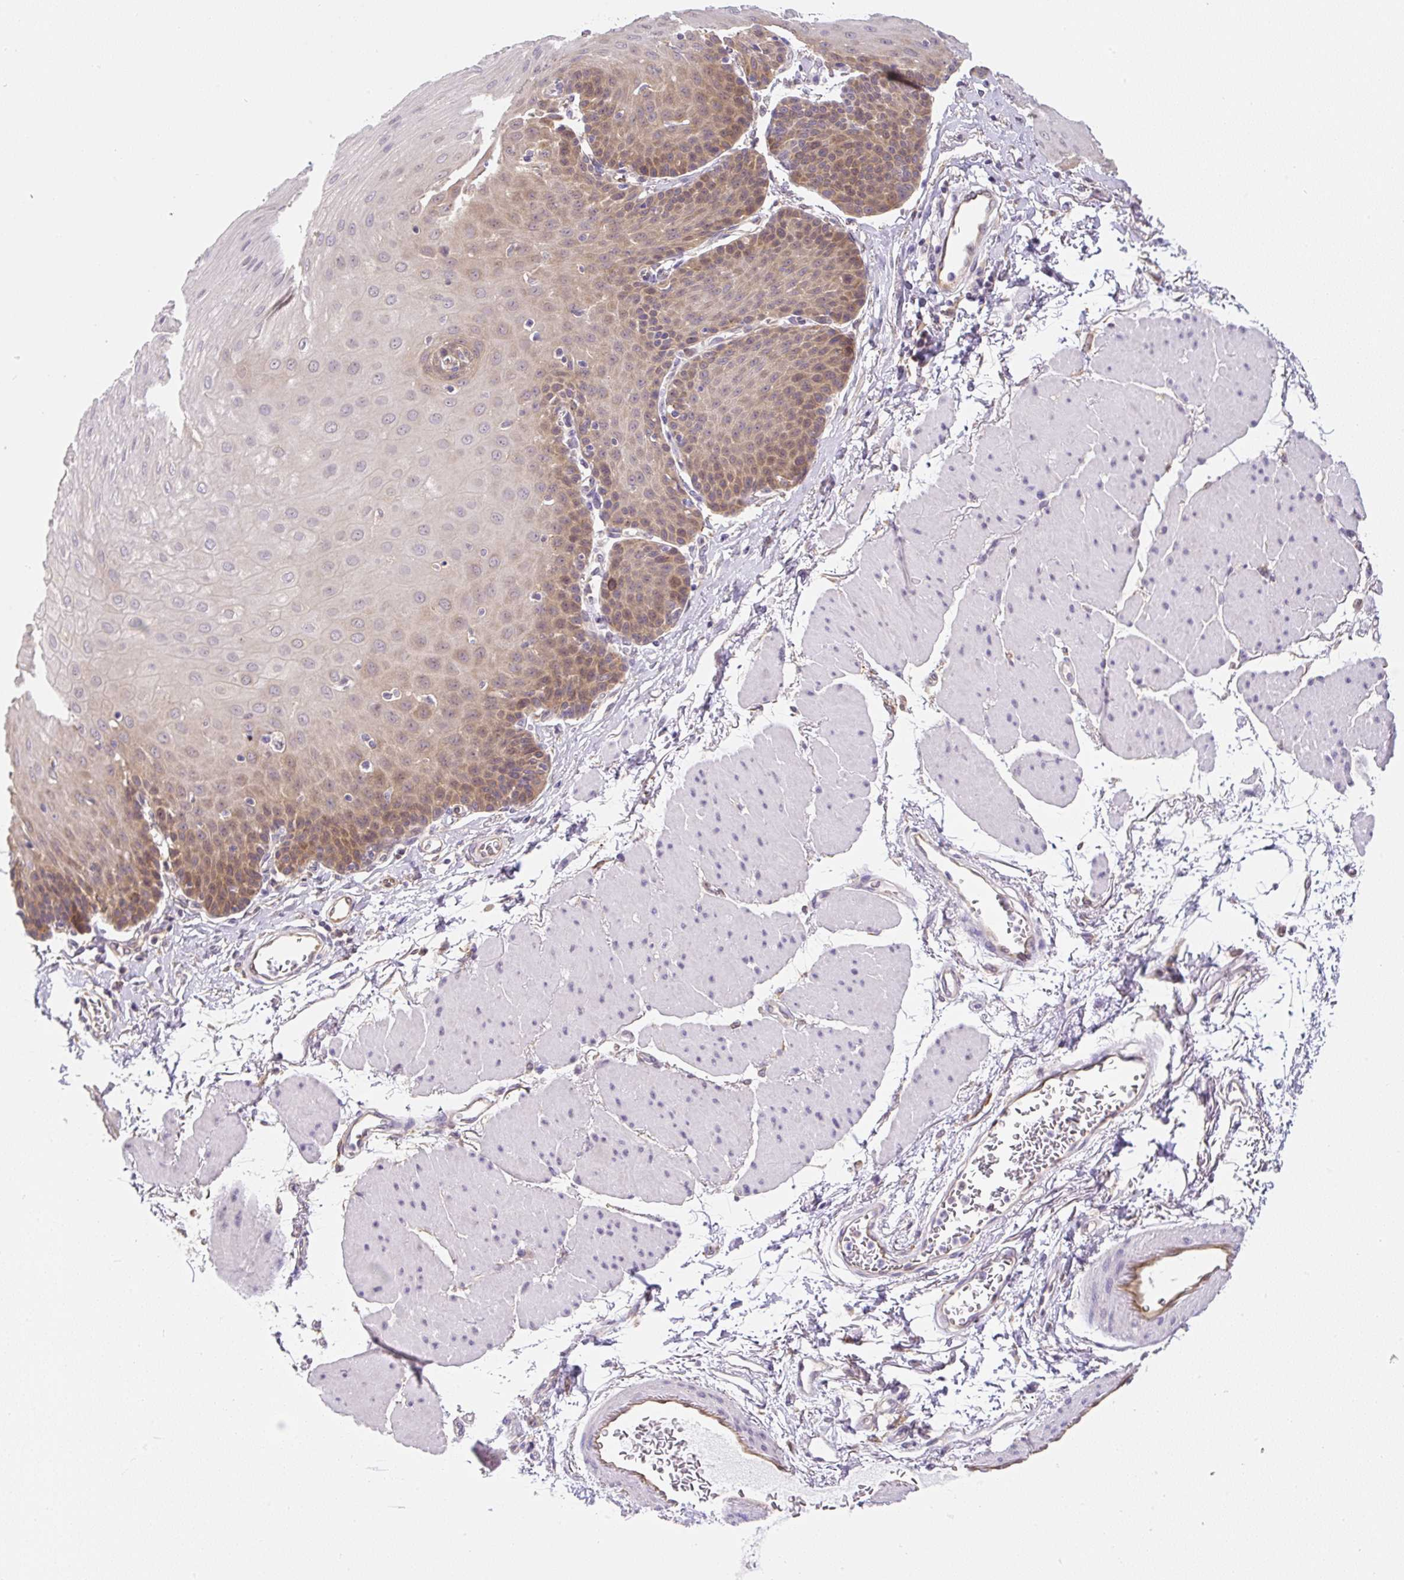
{"staining": {"intensity": "moderate", "quantity": "25%-75%", "location": "cytoplasmic/membranous"}, "tissue": "esophagus", "cell_type": "Squamous epithelial cells", "image_type": "normal", "snomed": [{"axis": "morphology", "description": "Normal tissue, NOS"}, {"axis": "topography", "description": "Esophagus"}], "caption": "Immunohistochemistry staining of benign esophagus, which demonstrates medium levels of moderate cytoplasmic/membranous expression in approximately 25%-75% of squamous epithelial cells indicating moderate cytoplasmic/membranous protein positivity. The staining was performed using DAB (3,3'-diaminobenzidine) (brown) for protein detection and nuclei were counterstained in hematoxylin (blue).", "gene": "PLA2G4A", "patient": {"sex": "female", "age": 81}}